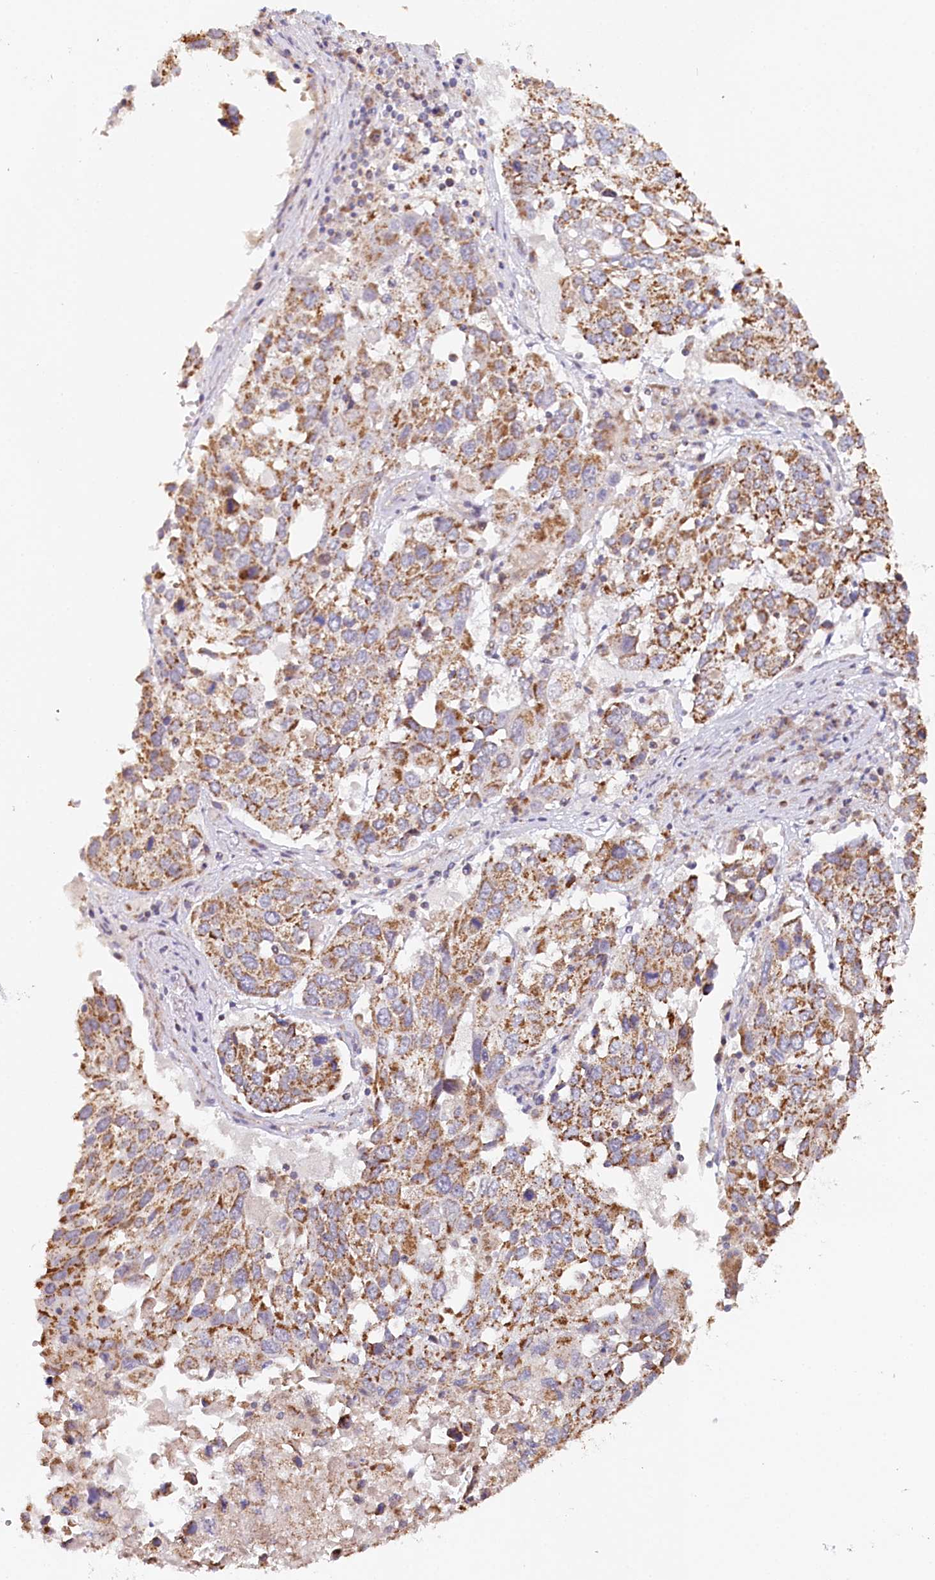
{"staining": {"intensity": "moderate", "quantity": ">75%", "location": "cytoplasmic/membranous"}, "tissue": "lung cancer", "cell_type": "Tumor cells", "image_type": "cancer", "snomed": [{"axis": "morphology", "description": "Squamous cell carcinoma, NOS"}, {"axis": "topography", "description": "Lung"}], "caption": "The histopathology image exhibits a brown stain indicating the presence of a protein in the cytoplasmic/membranous of tumor cells in lung cancer.", "gene": "MMP25", "patient": {"sex": "male", "age": 65}}